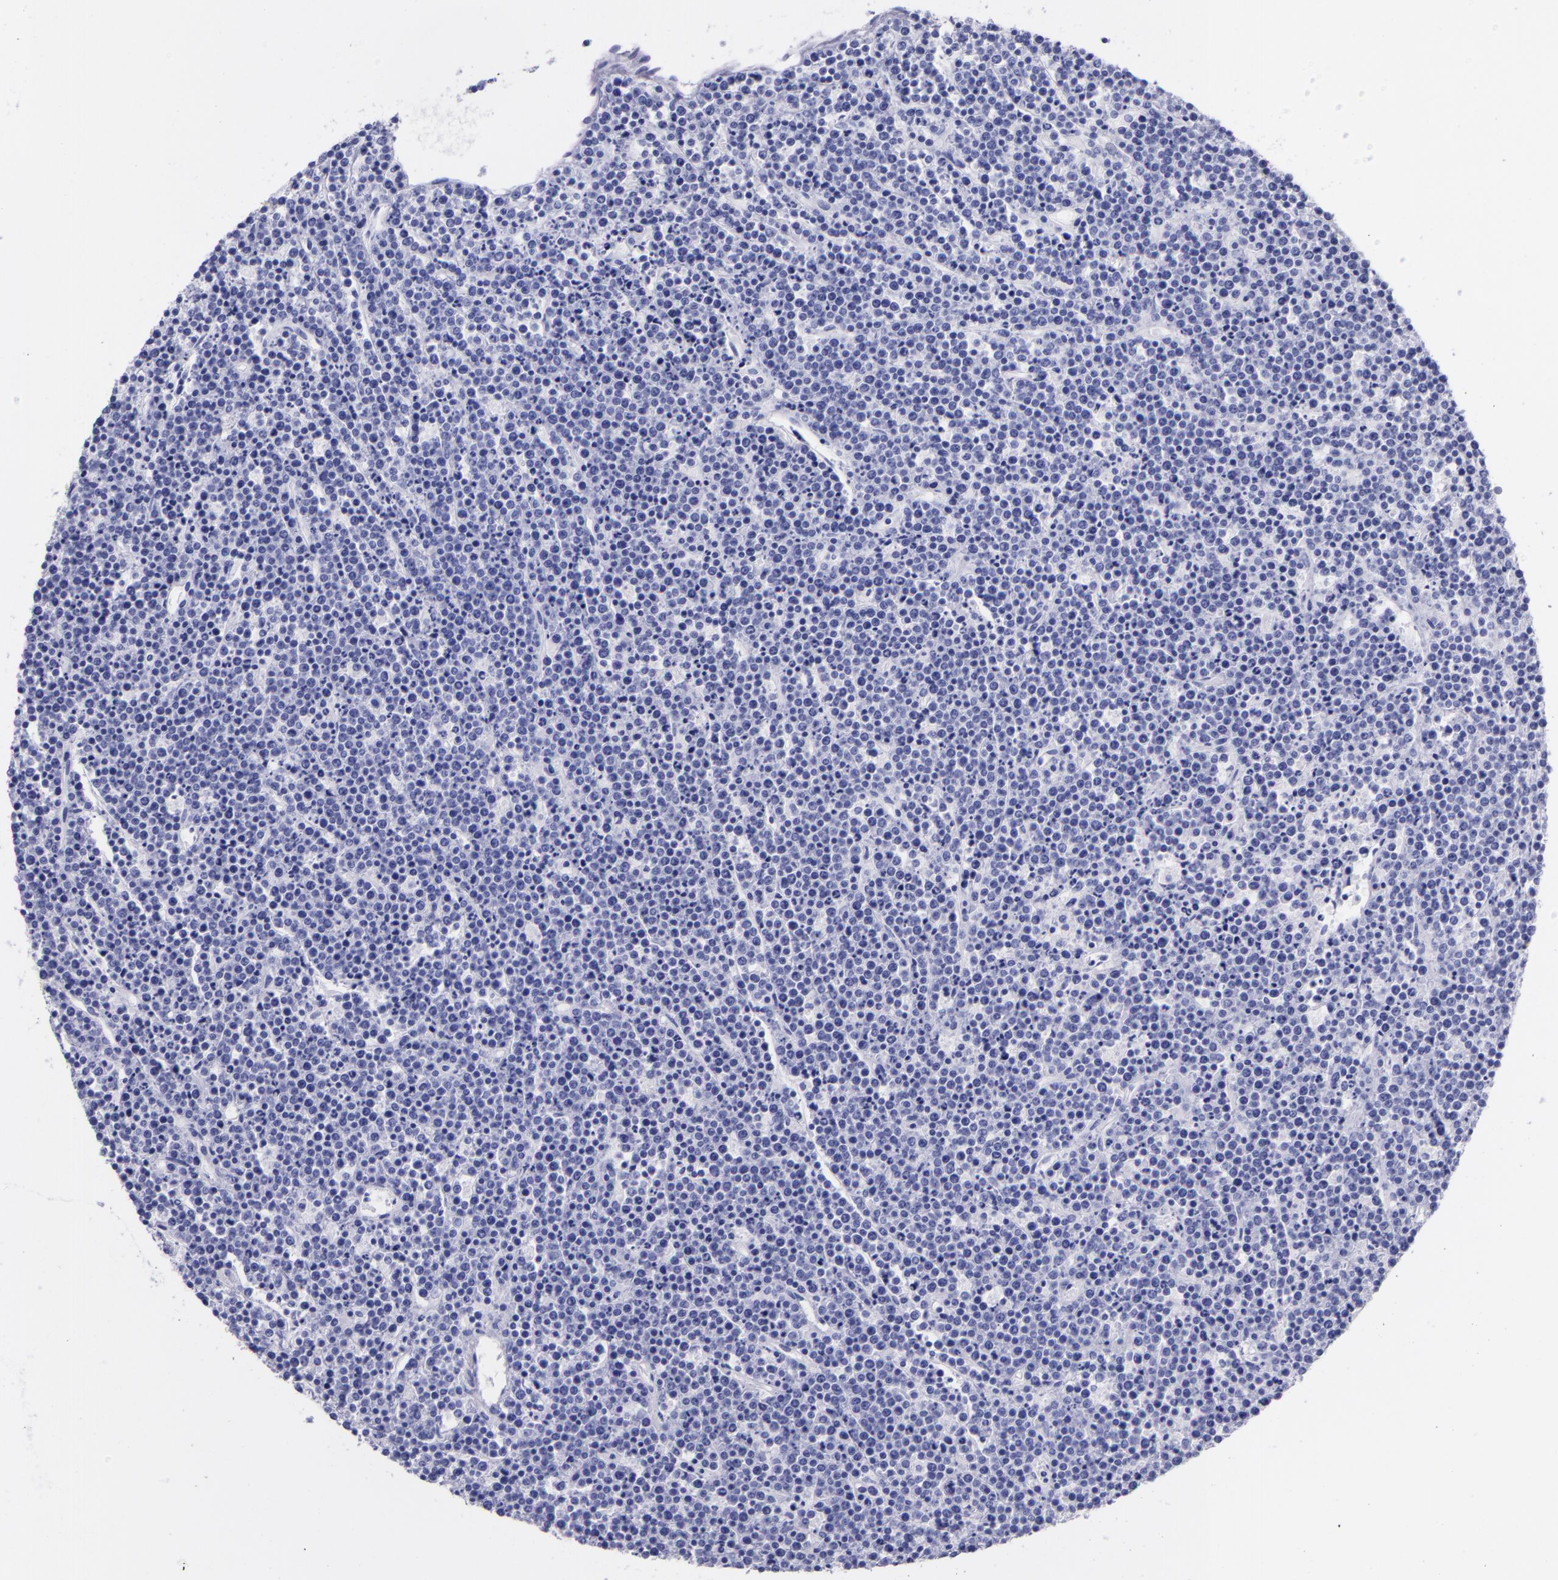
{"staining": {"intensity": "negative", "quantity": "none", "location": "none"}, "tissue": "lymphoma", "cell_type": "Tumor cells", "image_type": "cancer", "snomed": [{"axis": "morphology", "description": "Malignant lymphoma, non-Hodgkin's type, High grade"}, {"axis": "topography", "description": "Ovary"}], "caption": "An image of human lymphoma is negative for staining in tumor cells. The staining was performed using DAB (3,3'-diaminobenzidine) to visualize the protein expression in brown, while the nuclei were stained in blue with hematoxylin (Magnification: 20x).", "gene": "SFTPB", "patient": {"sex": "female", "age": 56}}